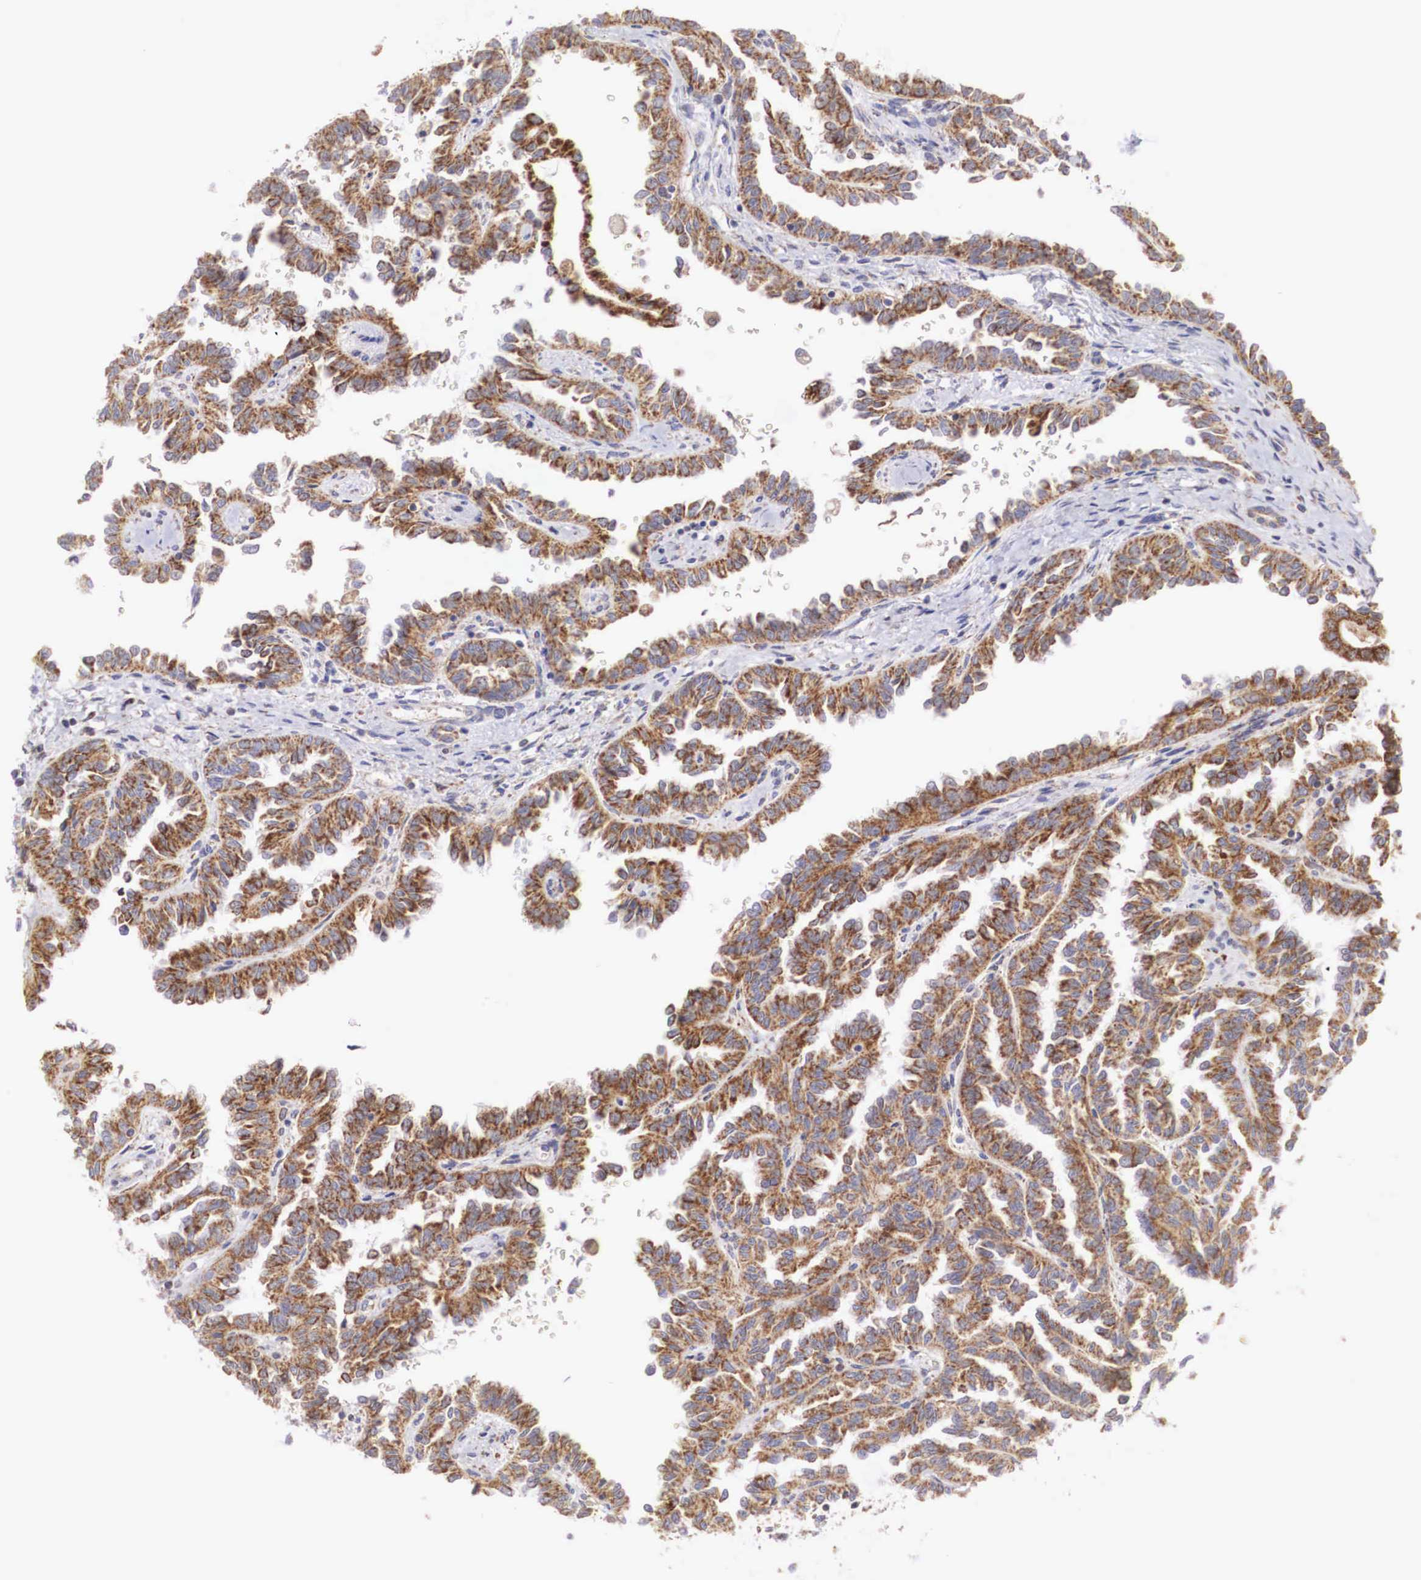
{"staining": {"intensity": "strong", "quantity": ">75%", "location": "cytoplasmic/membranous"}, "tissue": "renal cancer", "cell_type": "Tumor cells", "image_type": "cancer", "snomed": [{"axis": "morphology", "description": "Inflammation, NOS"}, {"axis": "morphology", "description": "Adenocarcinoma, NOS"}, {"axis": "topography", "description": "Kidney"}], "caption": "Tumor cells exhibit high levels of strong cytoplasmic/membranous positivity in approximately >75% of cells in renal adenocarcinoma.", "gene": "XPNPEP3", "patient": {"sex": "male", "age": 68}}